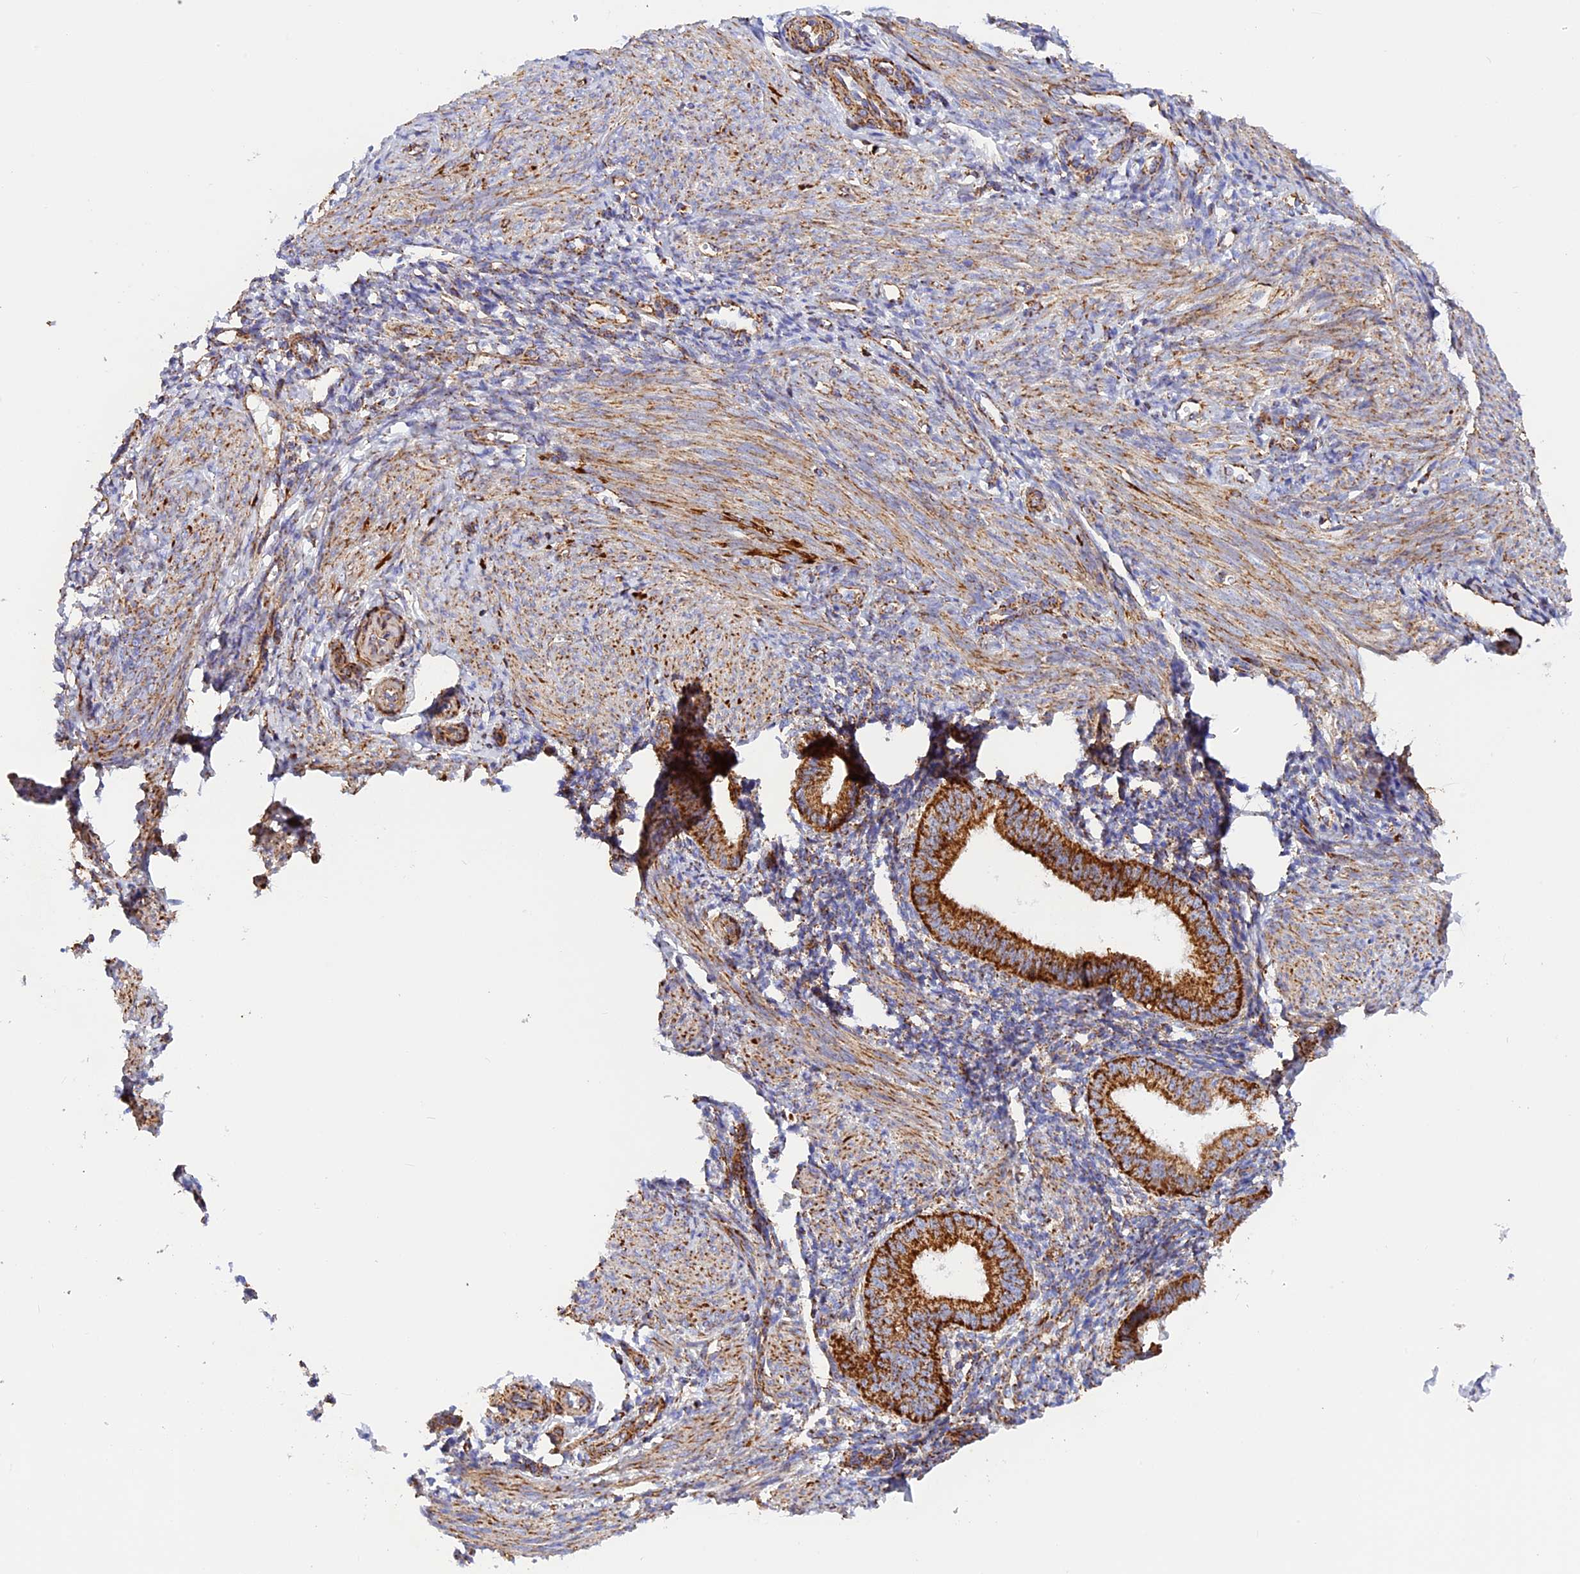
{"staining": {"intensity": "moderate", "quantity": "25%-75%", "location": "cytoplasmic/membranous"}, "tissue": "endometrium", "cell_type": "Cells in endometrial stroma", "image_type": "normal", "snomed": [{"axis": "morphology", "description": "Normal tissue, NOS"}, {"axis": "topography", "description": "Uterus"}, {"axis": "topography", "description": "Endometrium"}], "caption": "Brown immunohistochemical staining in unremarkable human endometrium demonstrates moderate cytoplasmic/membranous positivity in approximately 25%-75% of cells in endometrial stroma.", "gene": "UQCRB", "patient": {"sex": "female", "age": 48}}